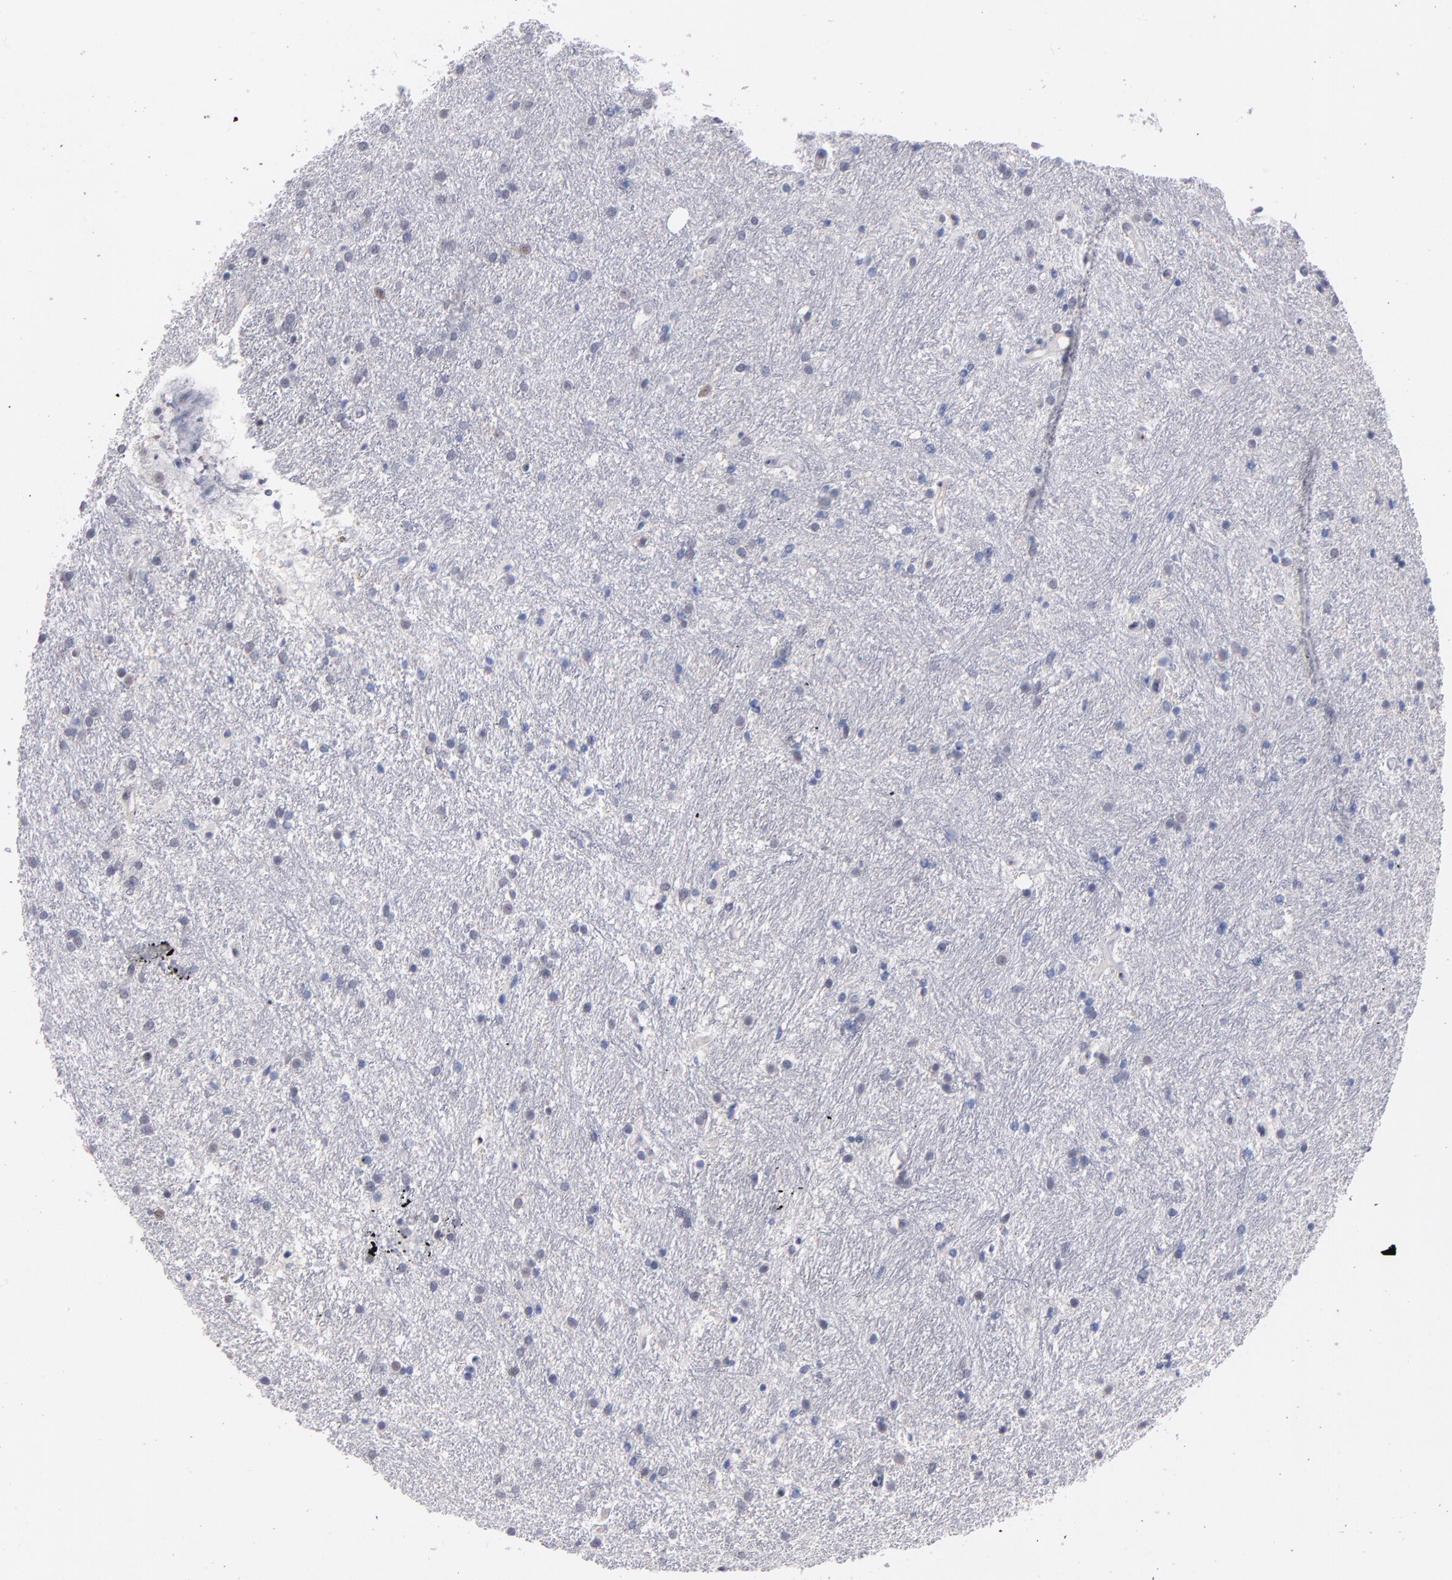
{"staining": {"intensity": "weak", "quantity": "<25%", "location": "nuclear"}, "tissue": "glioma", "cell_type": "Tumor cells", "image_type": "cancer", "snomed": [{"axis": "morphology", "description": "Glioma, malignant, High grade"}, {"axis": "topography", "description": "Brain"}], "caption": "This is an immunohistochemistry (IHC) image of glioma. There is no staining in tumor cells.", "gene": "RAF1", "patient": {"sex": "female", "age": 50}}